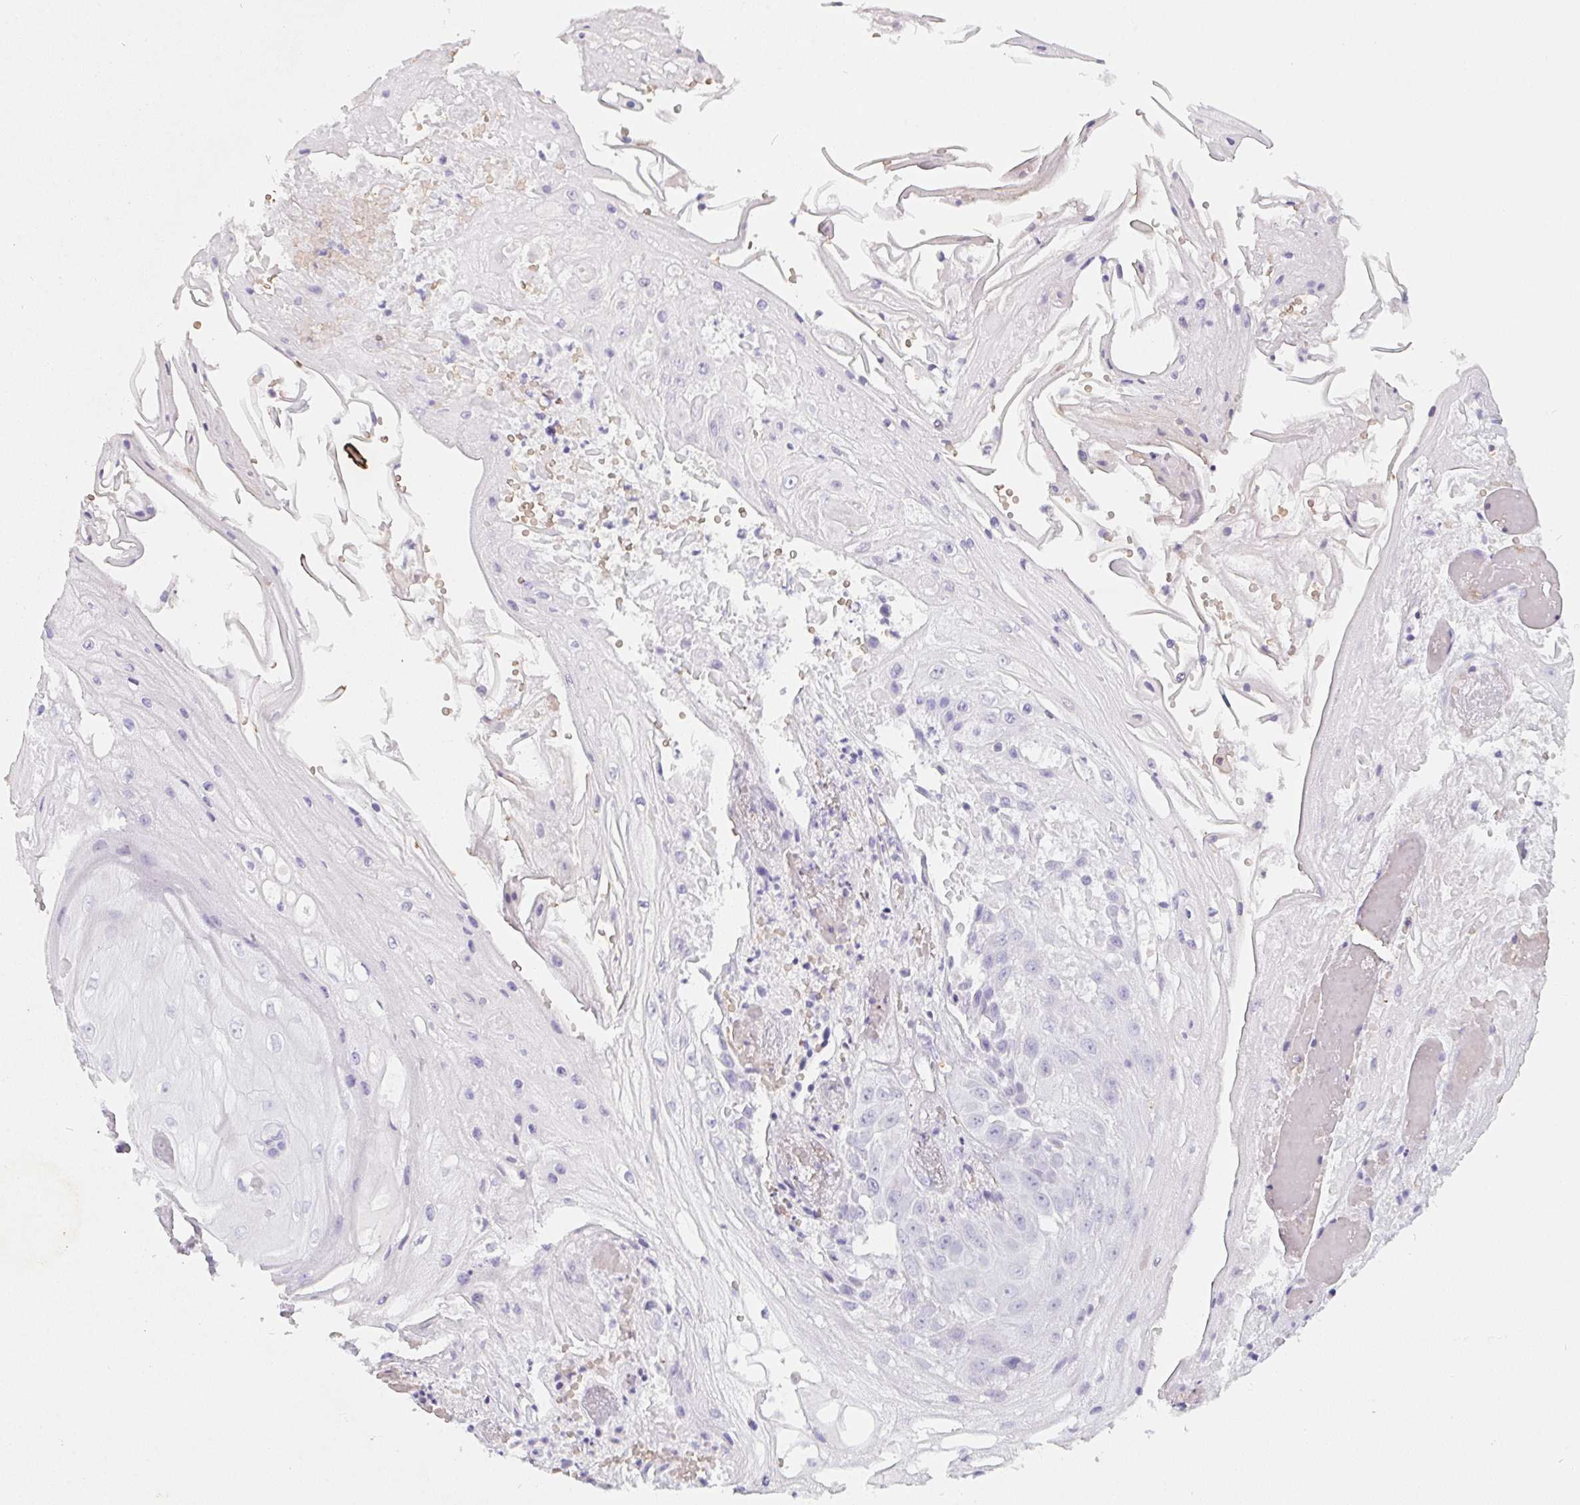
{"staining": {"intensity": "negative", "quantity": "none", "location": "none"}, "tissue": "skin cancer", "cell_type": "Tumor cells", "image_type": "cancer", "snomed": [{"axis": "morphology", "description": "Squamous cell carcinoma, NOS"}, {"axis": "topography", "description": "Skin"}], "caption": "Protein analysis of skin squamous cell carcinoma displays no significant staining in tumor cells. (DAB (3,3'-diaminobenzidine) immunohistochemistry (IHC), high magnification).", "gene": "DCD", "patient": {"sex": "male", "age": 70}}